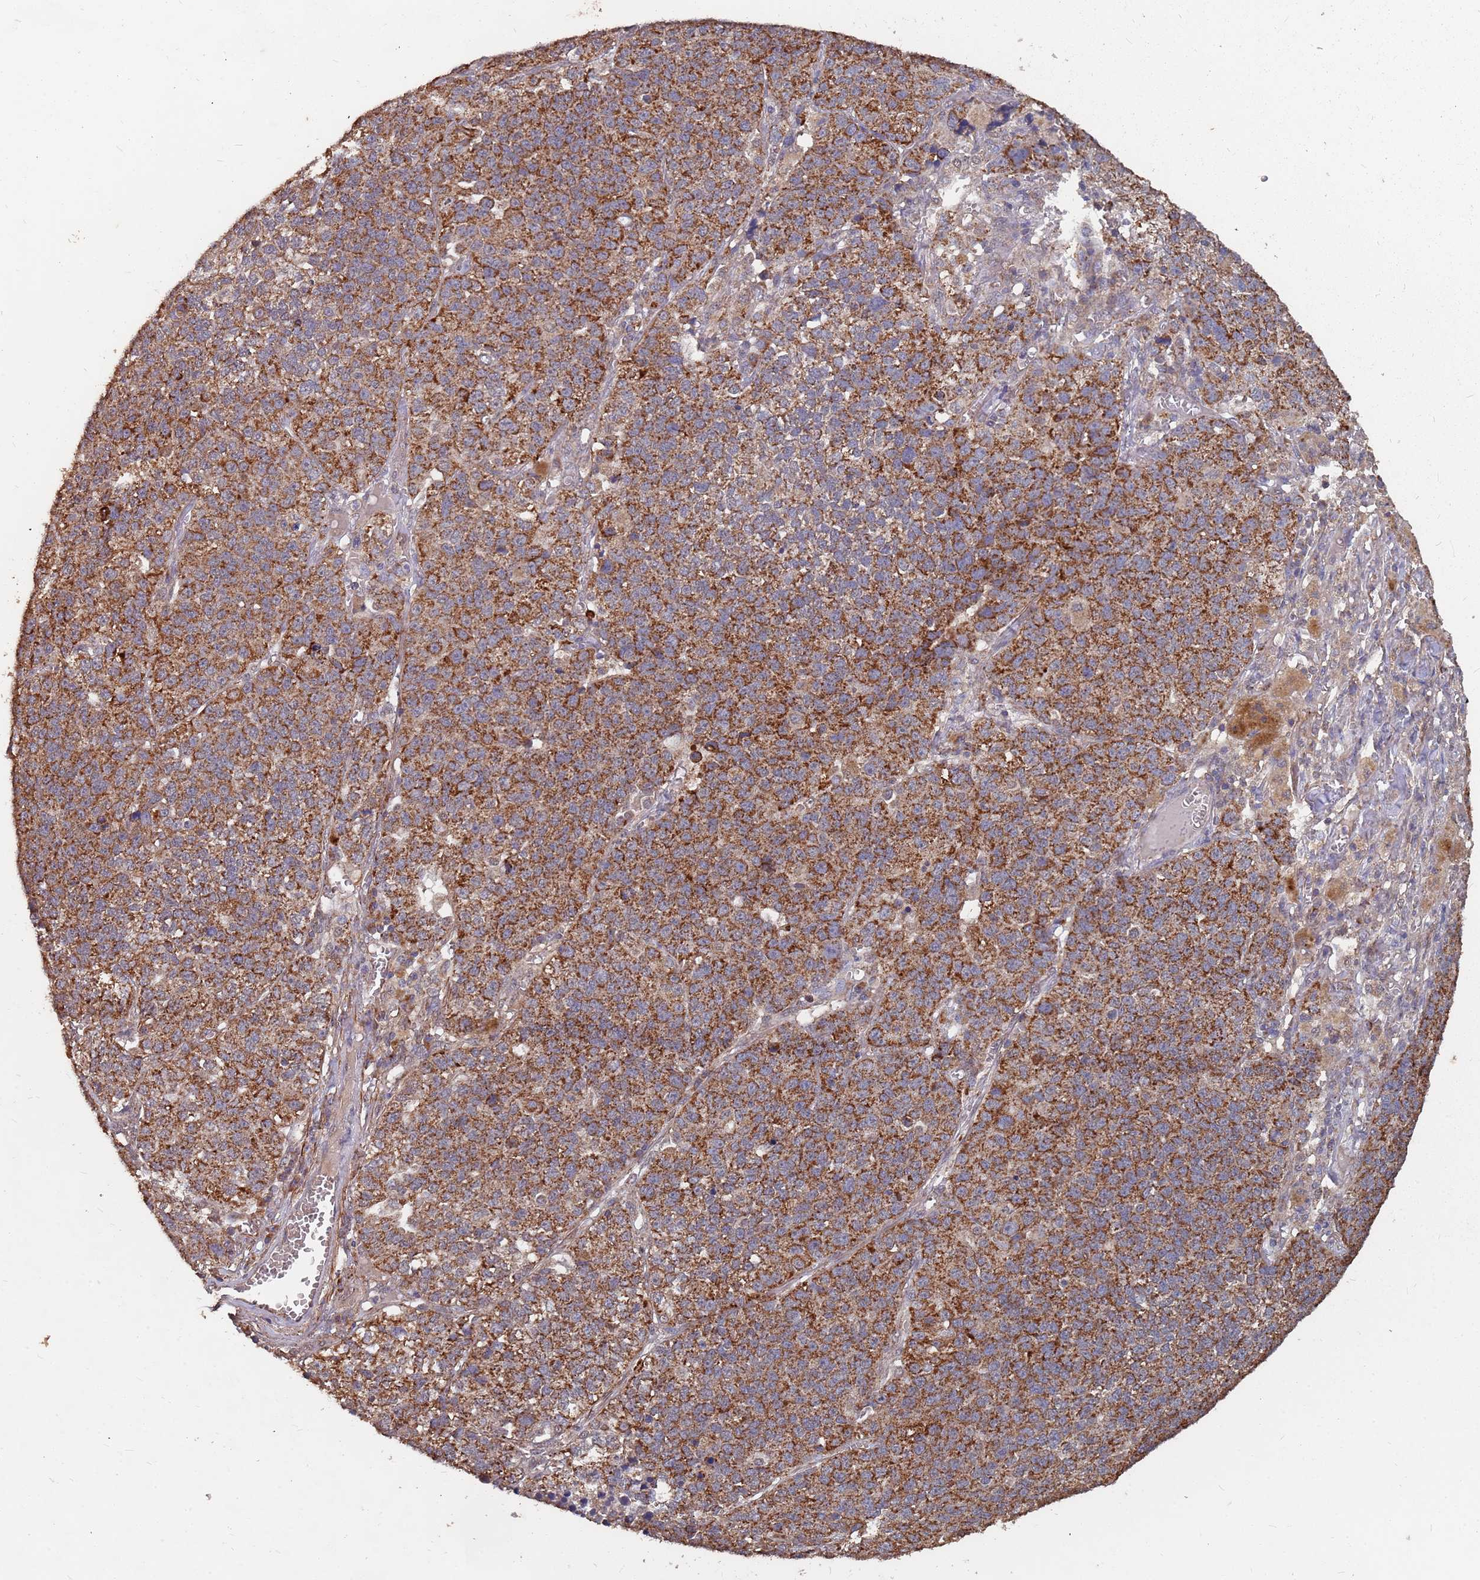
{"staining": {"intensity": "strong", "quantity": "25%-75%", "location": "cytoplasmic/membranous"}, "tissue": "lung cancer", "cell_type": "Tumor cells", "image_type": "cancer", "snomed": [{"axis": "morphology", "description": "Adenocarcinoma, NOS"}, {"axis": "topography", "description": "Lung"}], "caption": "Immunohistochemistry (IHC) of lung adenocarcinoma exhibits high levels of strong cytoplasmic/membranous staining in about 25%-75% of tumor cells.", "gene": "PRORP", "patient": {"sex": "male", "age": 49}}